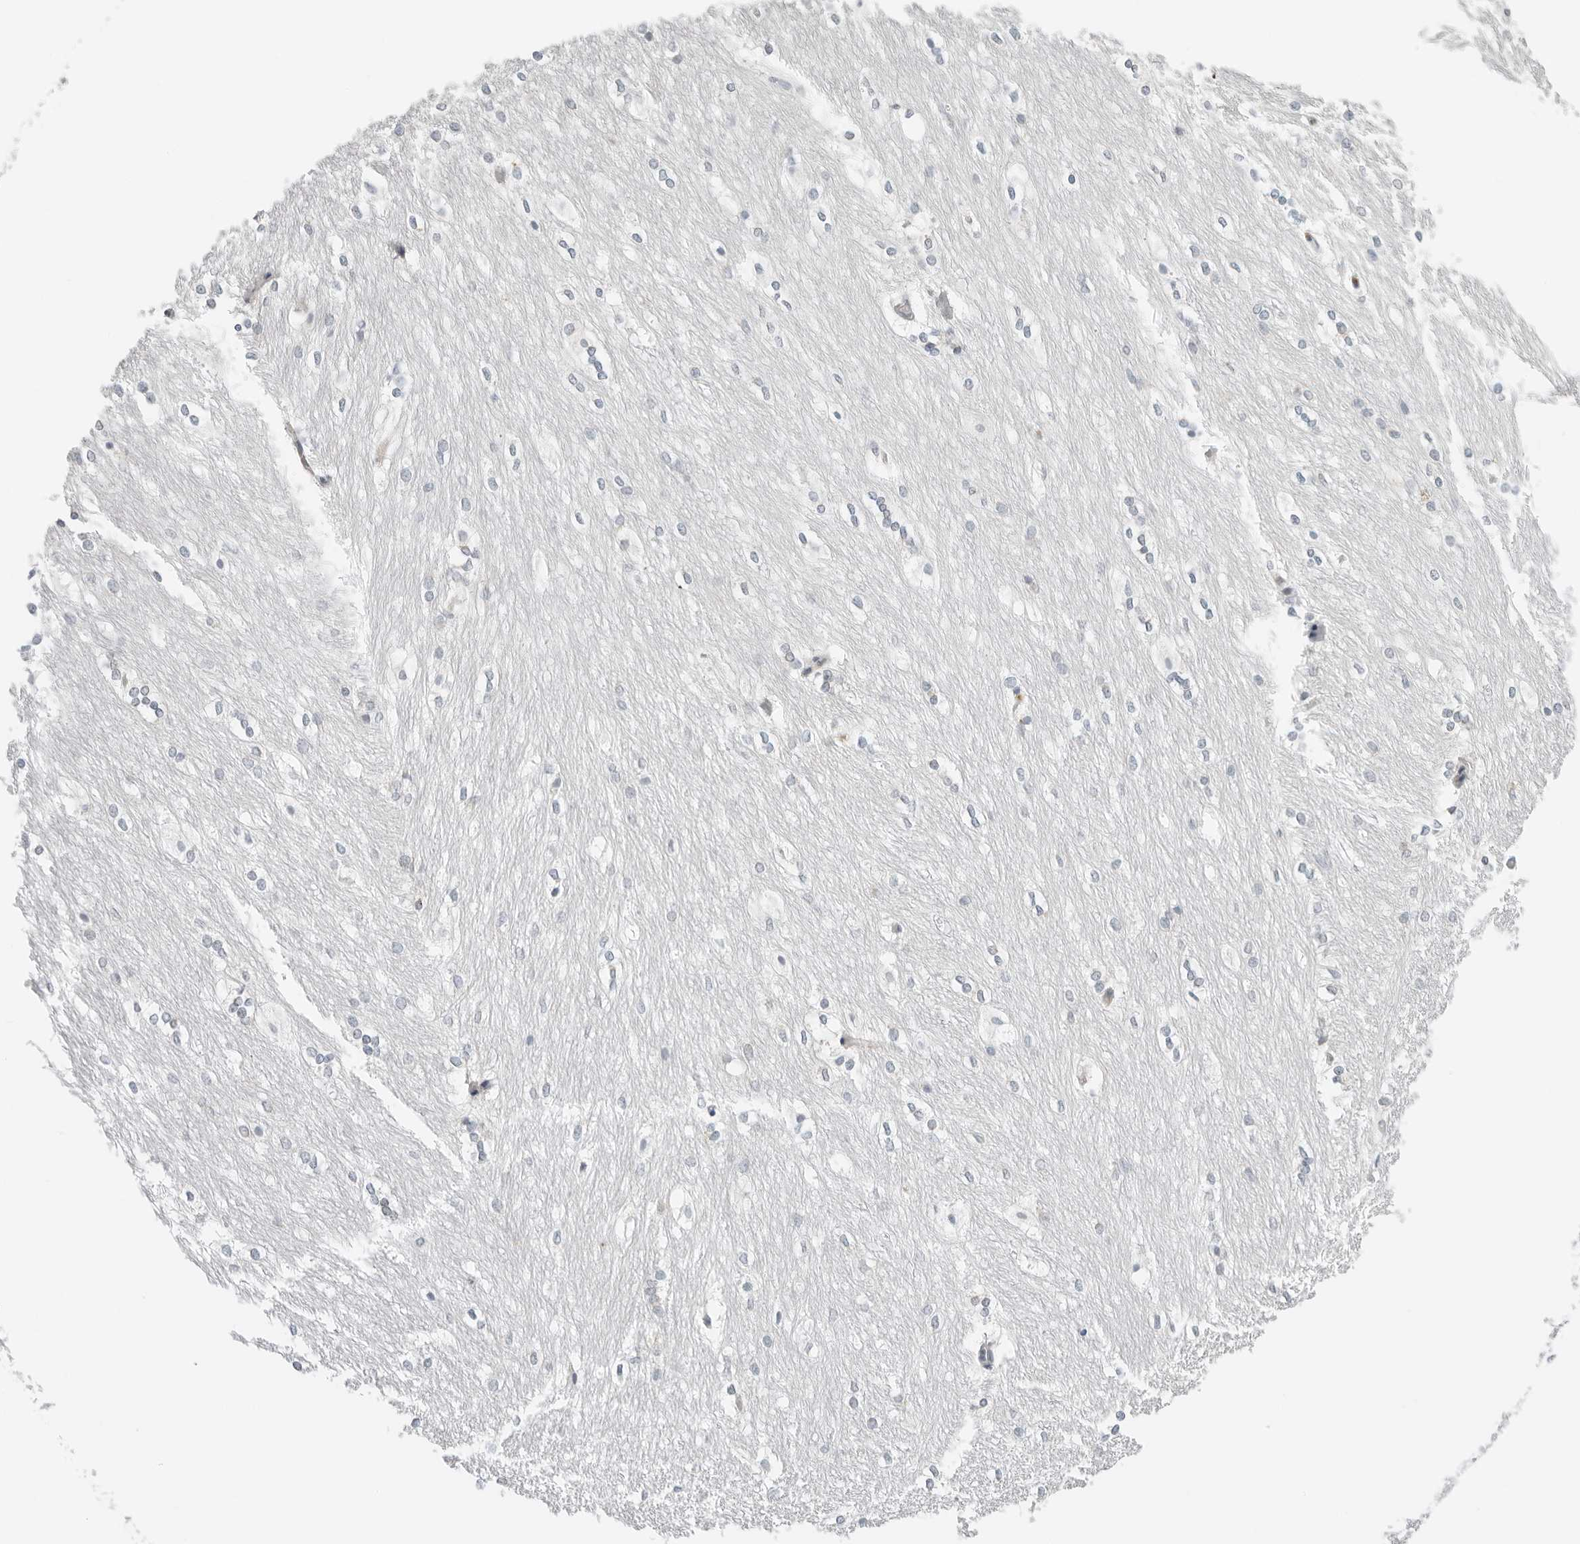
{"staining": {"intensity": "negative", "quantity": "none", "location": "none"}, "tissue": "caudate", "cell_type": "Glial cells", "image_type": "normal", "snomed": [{"axis": "morphology", "description": "Normal tissue, NOS"}, {"axis": "topography", "description": "Lateral ventricle wall"}], "caption": "IHC of normal caudate reveals no staining in glial cells. (Stains: DAB immunohistochemistry (IHC) with hematoxylin counter stain, Microscopy: brightfield microscopy at high magnification).", "gene": "RC3H1", "patient": {"sex": "female", "age": 19}}